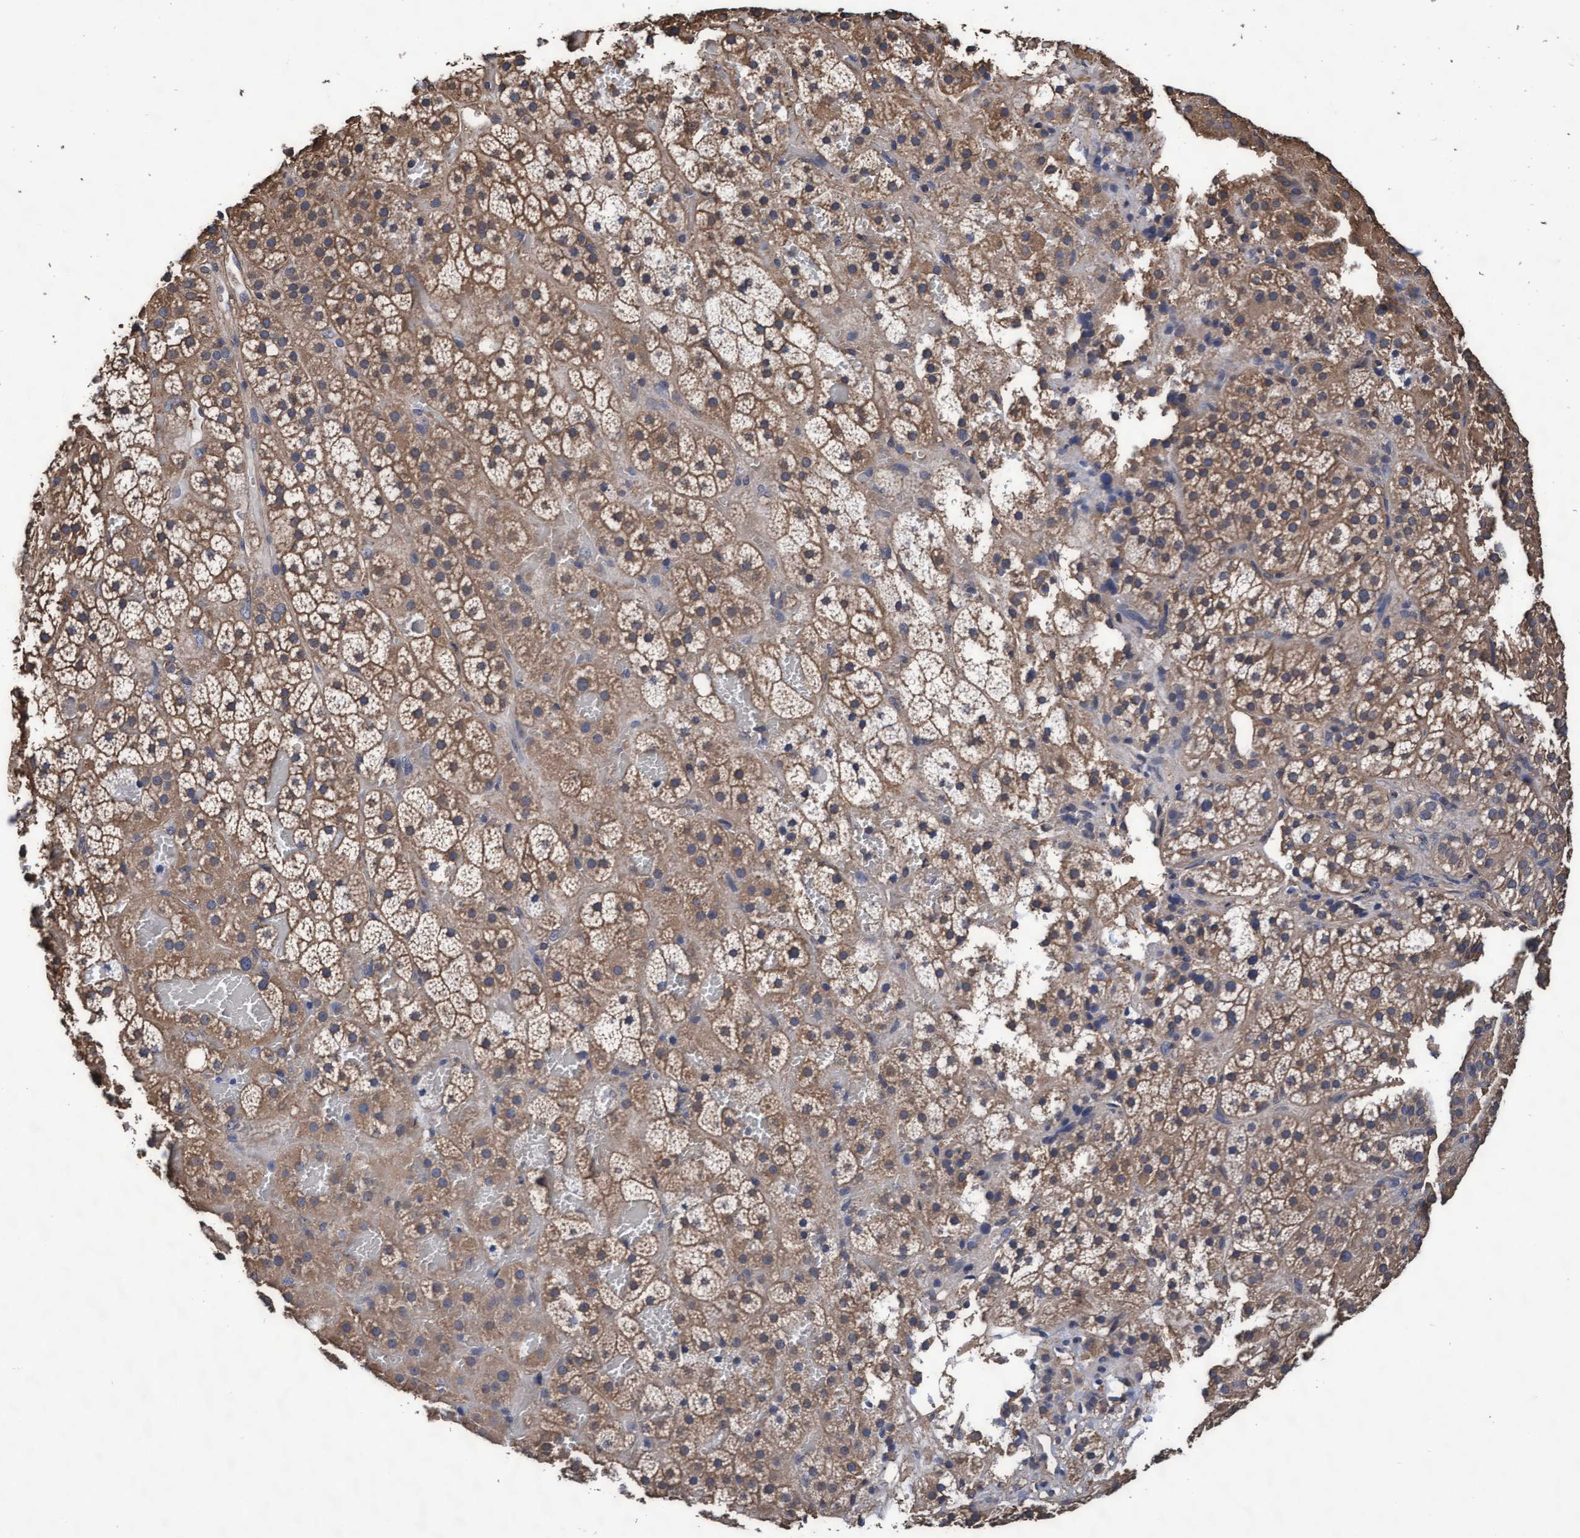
{"staining": {"intensity": "weak", "quantity": ">75%", "location": "cytoplasmic/membranous"}, "tissue": "adrenal gland", "cell_type": "Glandular cells", "image_type": "normal", "snomed": [{"axis": "morphology", "description": "Normal tissue, NOS"}, {"axis": "topography", "description": "Adrenal gland"}], "caption": "Brown immunohistochemical staining in benign human adrenal gland reveals weak cytoplasmic/membranous staining in approximately >75% of glandular cells.", "gene": "GRHPR", "patient": {"sex": "female", "age": 59}}